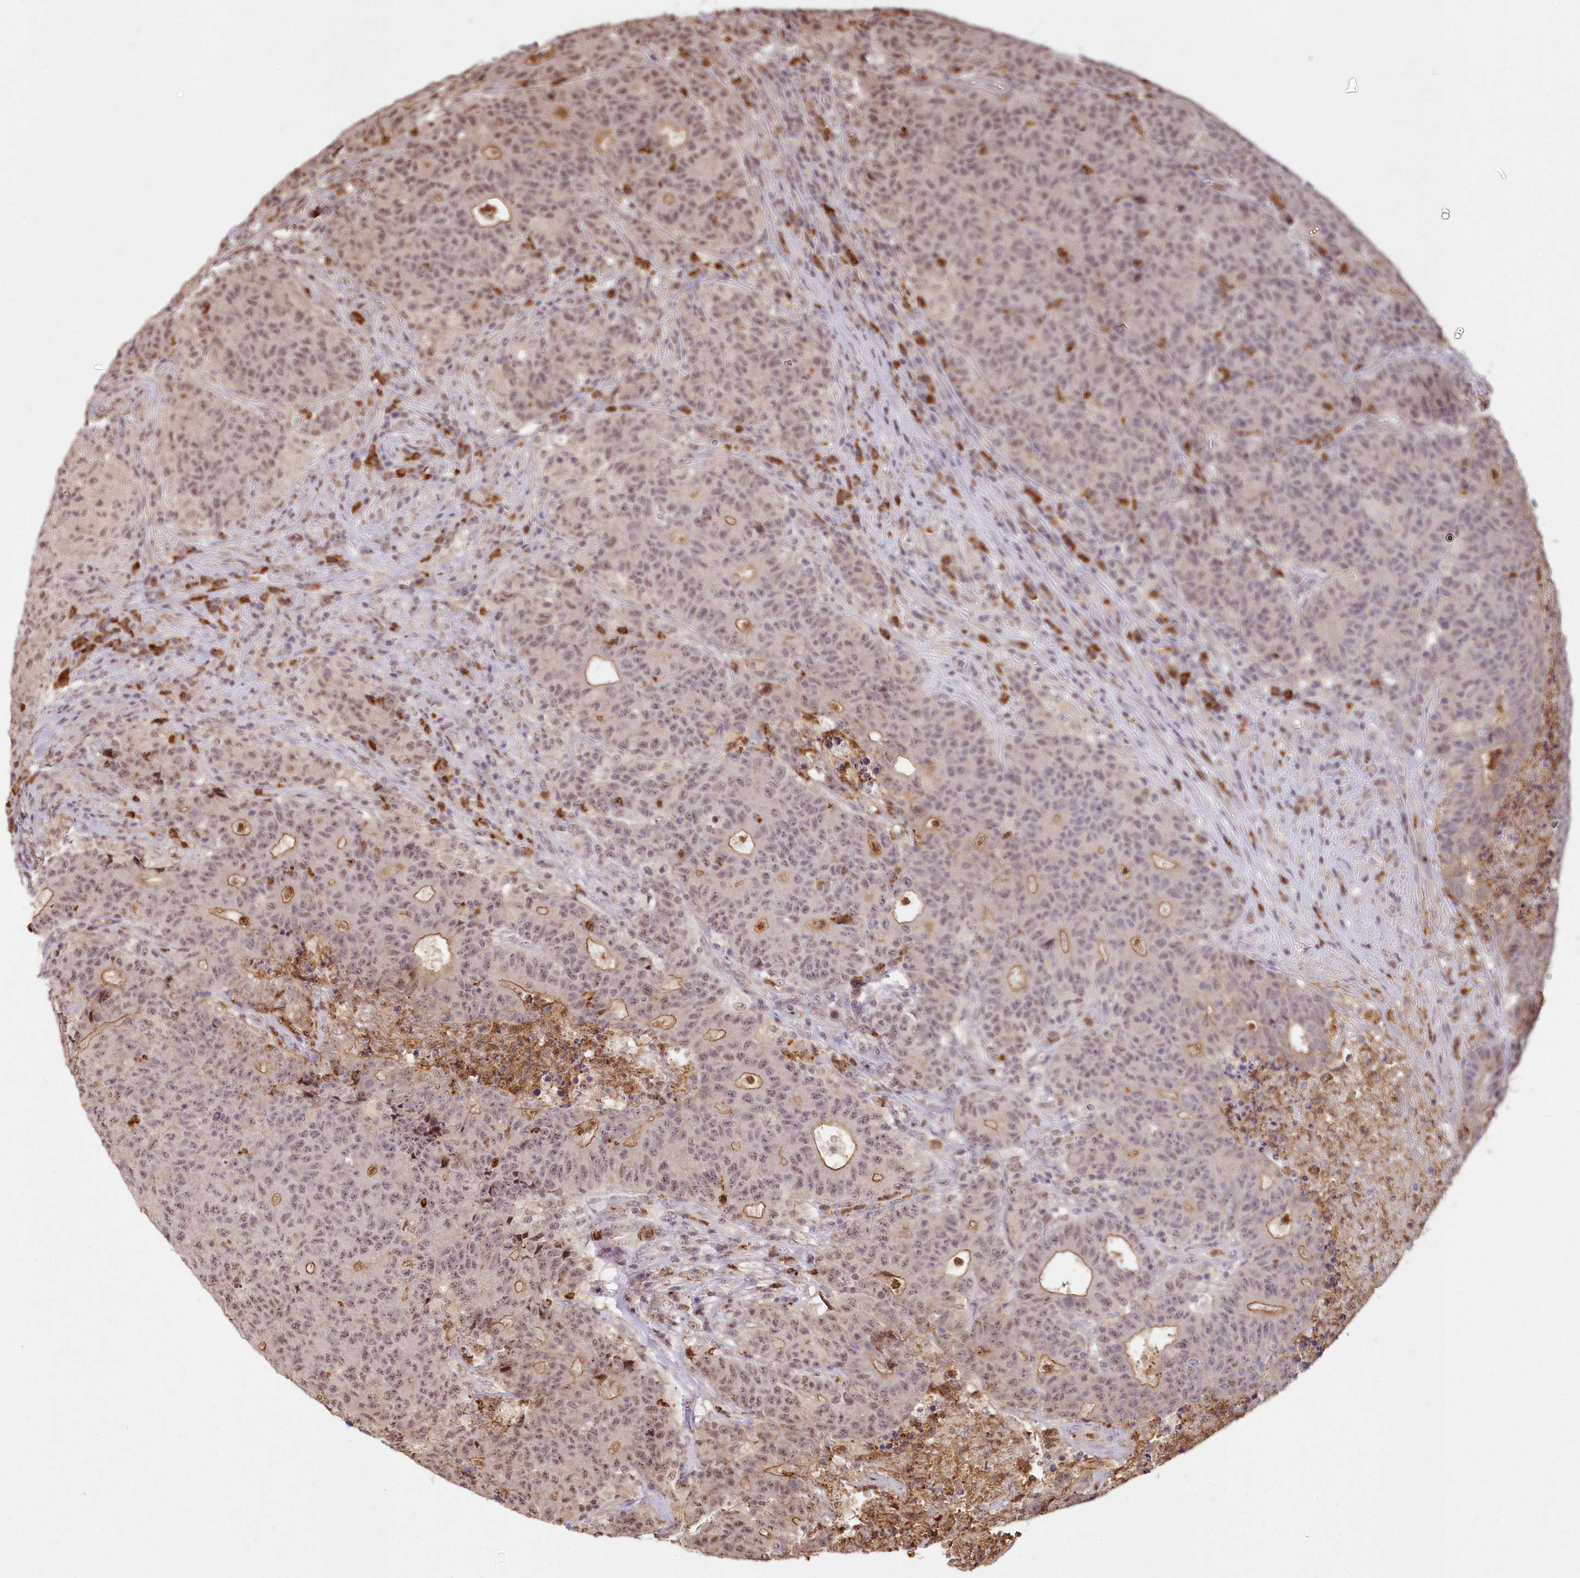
{"staining": {"intensity": "weak", "quantity": ">75%", "location": "cytoplasmic/membranous,nuclear"}, "tissue": "colorectal cancer", "cell_type": "Tumor cells", "image_type": "cancer", "snomed": [{"axis": "morphology", "description": "Adenocarcinoma, NOS"}, {"axis": "topography", "description": "Colon"}], "caption": "Tumor cells demonstrate low levels of weak cytoplasmic/membranous and nuclear expression in approximately >75% of cells in colorectal adenocarcinoma.", "gene": "PYROXD1", "patient": {"sex": "female", "age": 75}}